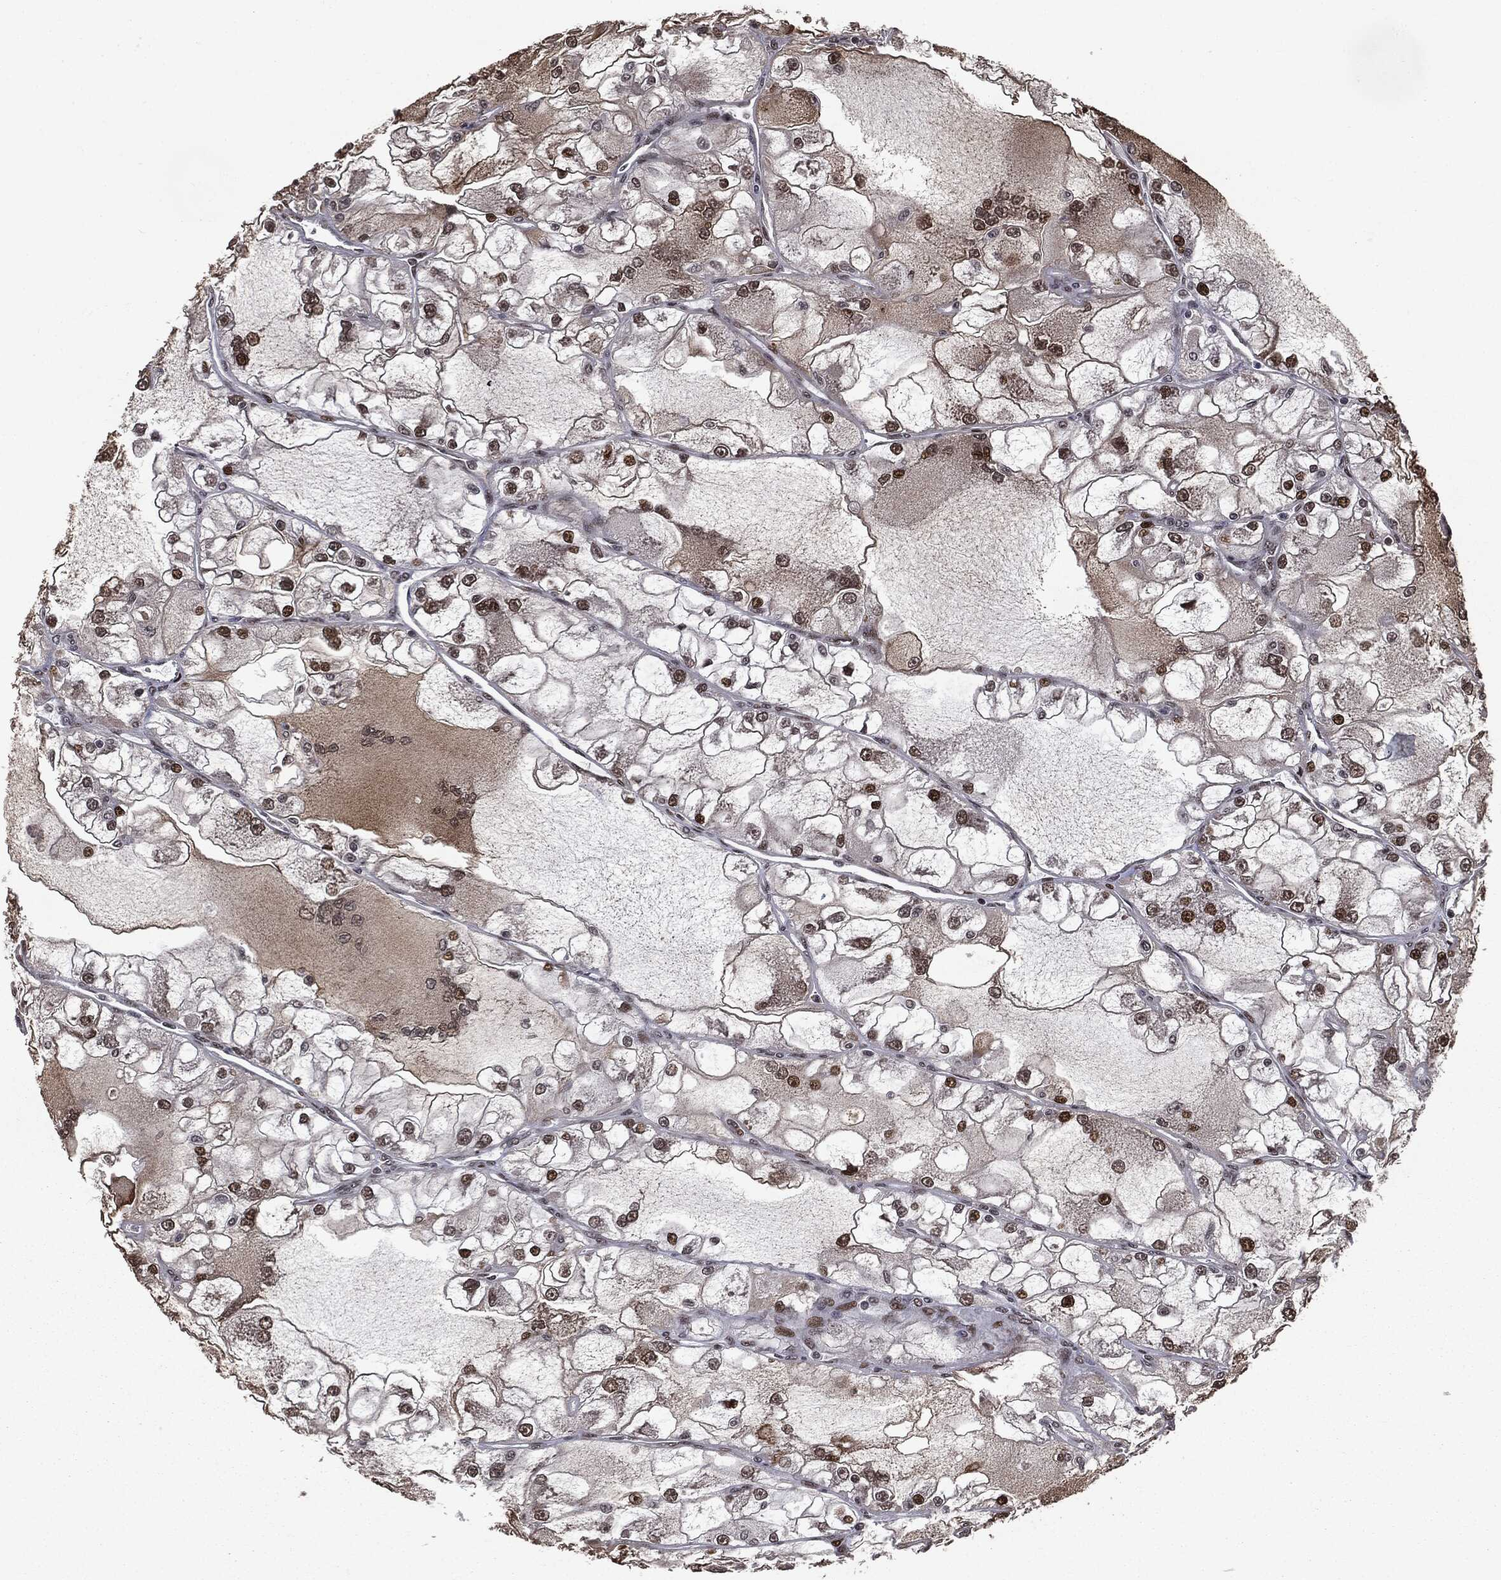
{"staining": {"intensity": "strong", "quantity": "25%-75%", "location": "nuclear"}, "tissue": "renal cancer", "cell_type": "Tumor cells", "image_type": "cancer", "snomed": [{"axis": "morphology", "description": "Adenocarcinoma, NOS"}, {"axis": "topography", "description": "Kidney"}], "caption": "IHC staining of renal adenocarcinoma, which reveals high levels of strong nuclear positivity in approximately 25%-75% of tumor cells indicating strong nuclear protein staining. The staining was performed using DAB (brown) for protein detection and nuclei were counterstained in hematoxylin (blue).", "gene": "DVL2", "patient": {"sex": "female", "age": 72}}